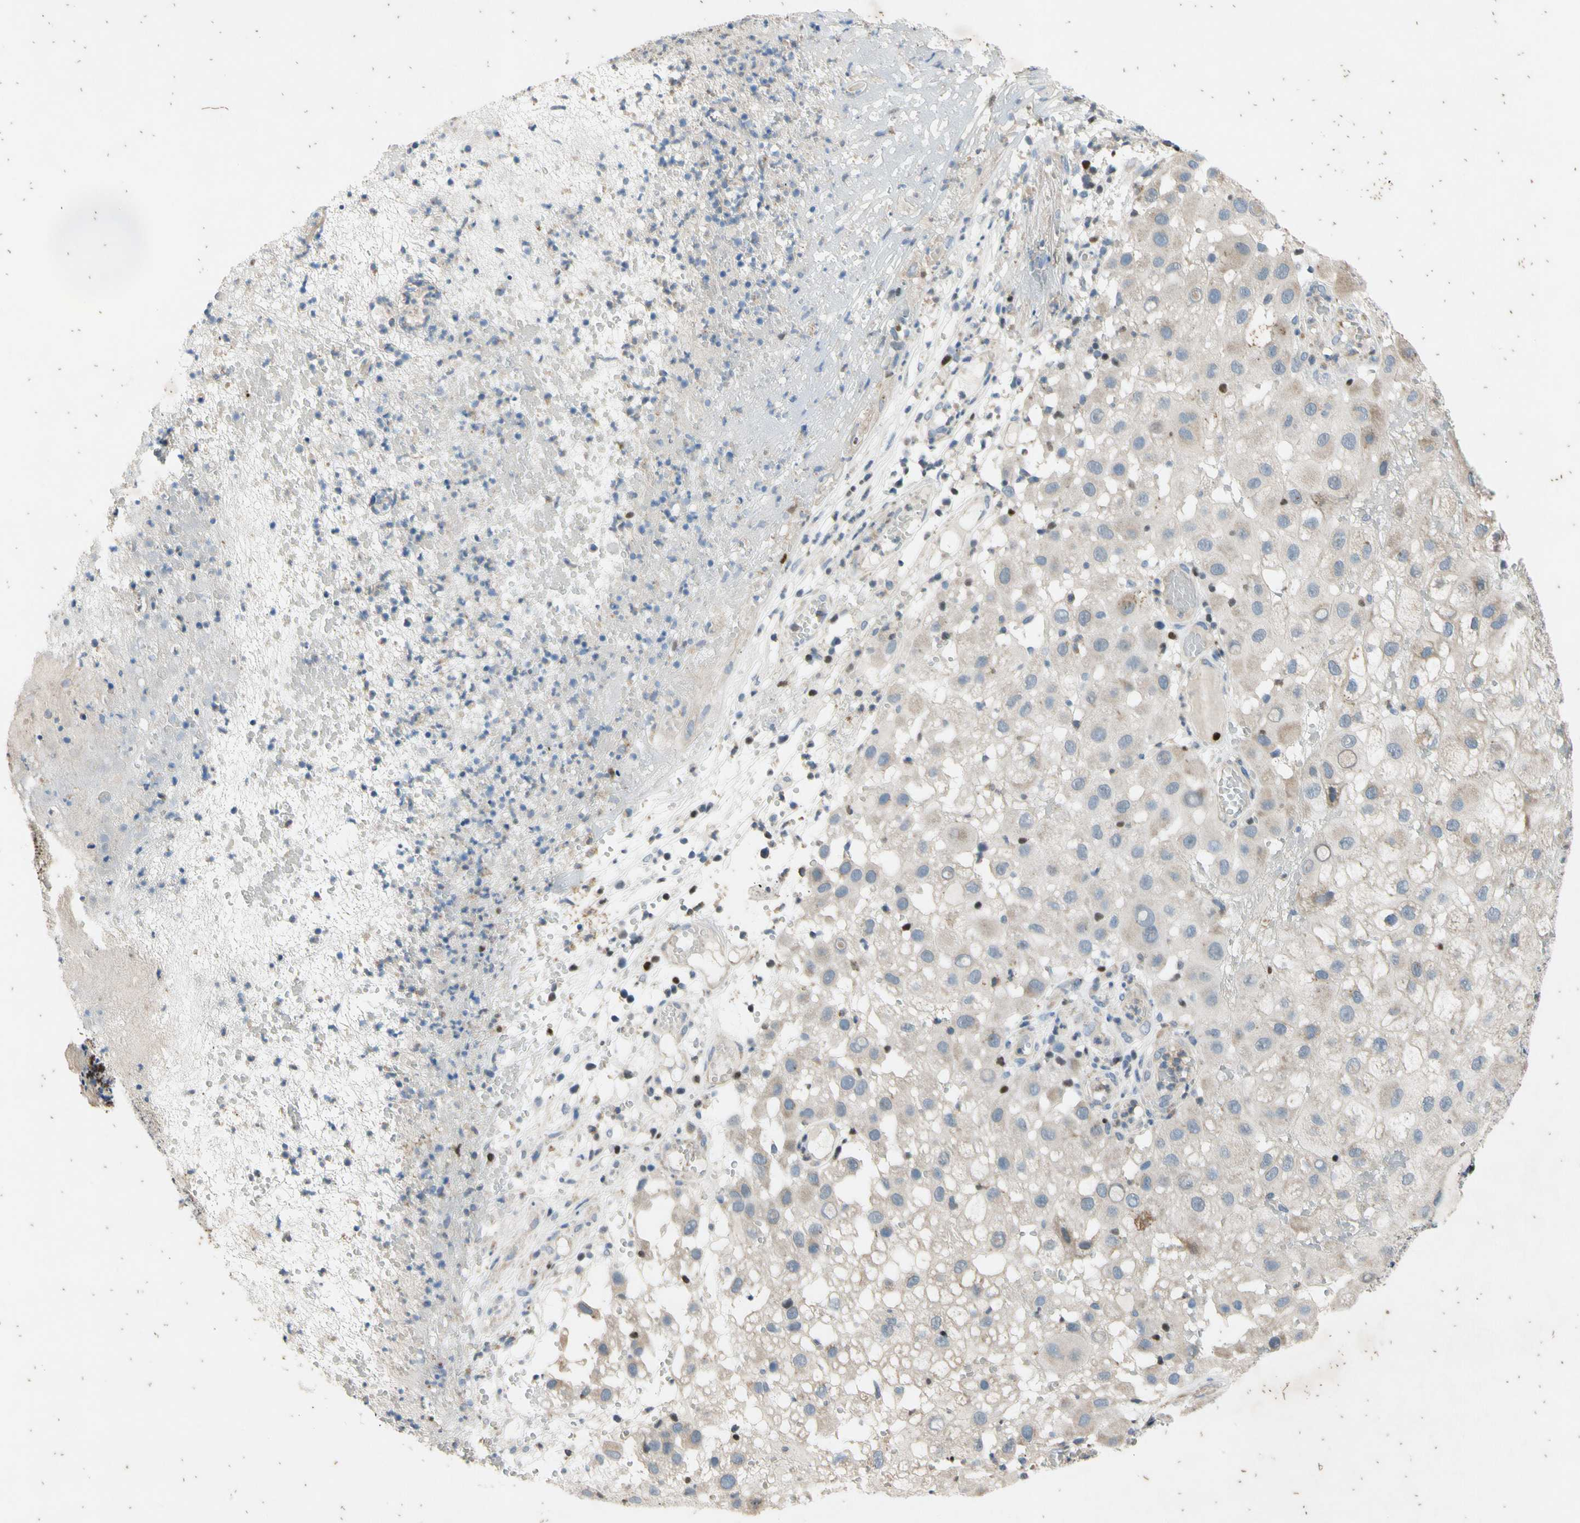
{"staining": {"intensity": "weak", "quantity": "25%-75%", "location": "cytoplasmic/membranous"}, "tissue": "melanoma", "cell_type": "Tumor cells", "image_type": "cancer", "snomed": [{"axis": "morphology", "description": "Malignant melanoma, NOS"}, {"axis": "topography", "description": "Skin"}], "caption": "The photomicrograph reveals a brown stain indicating the presence of a protein in the cytoplasmic/membranous of tumor cells in melanoma.", "gene": "TBX21", "patient": {"sex": "female", "age": 81}}